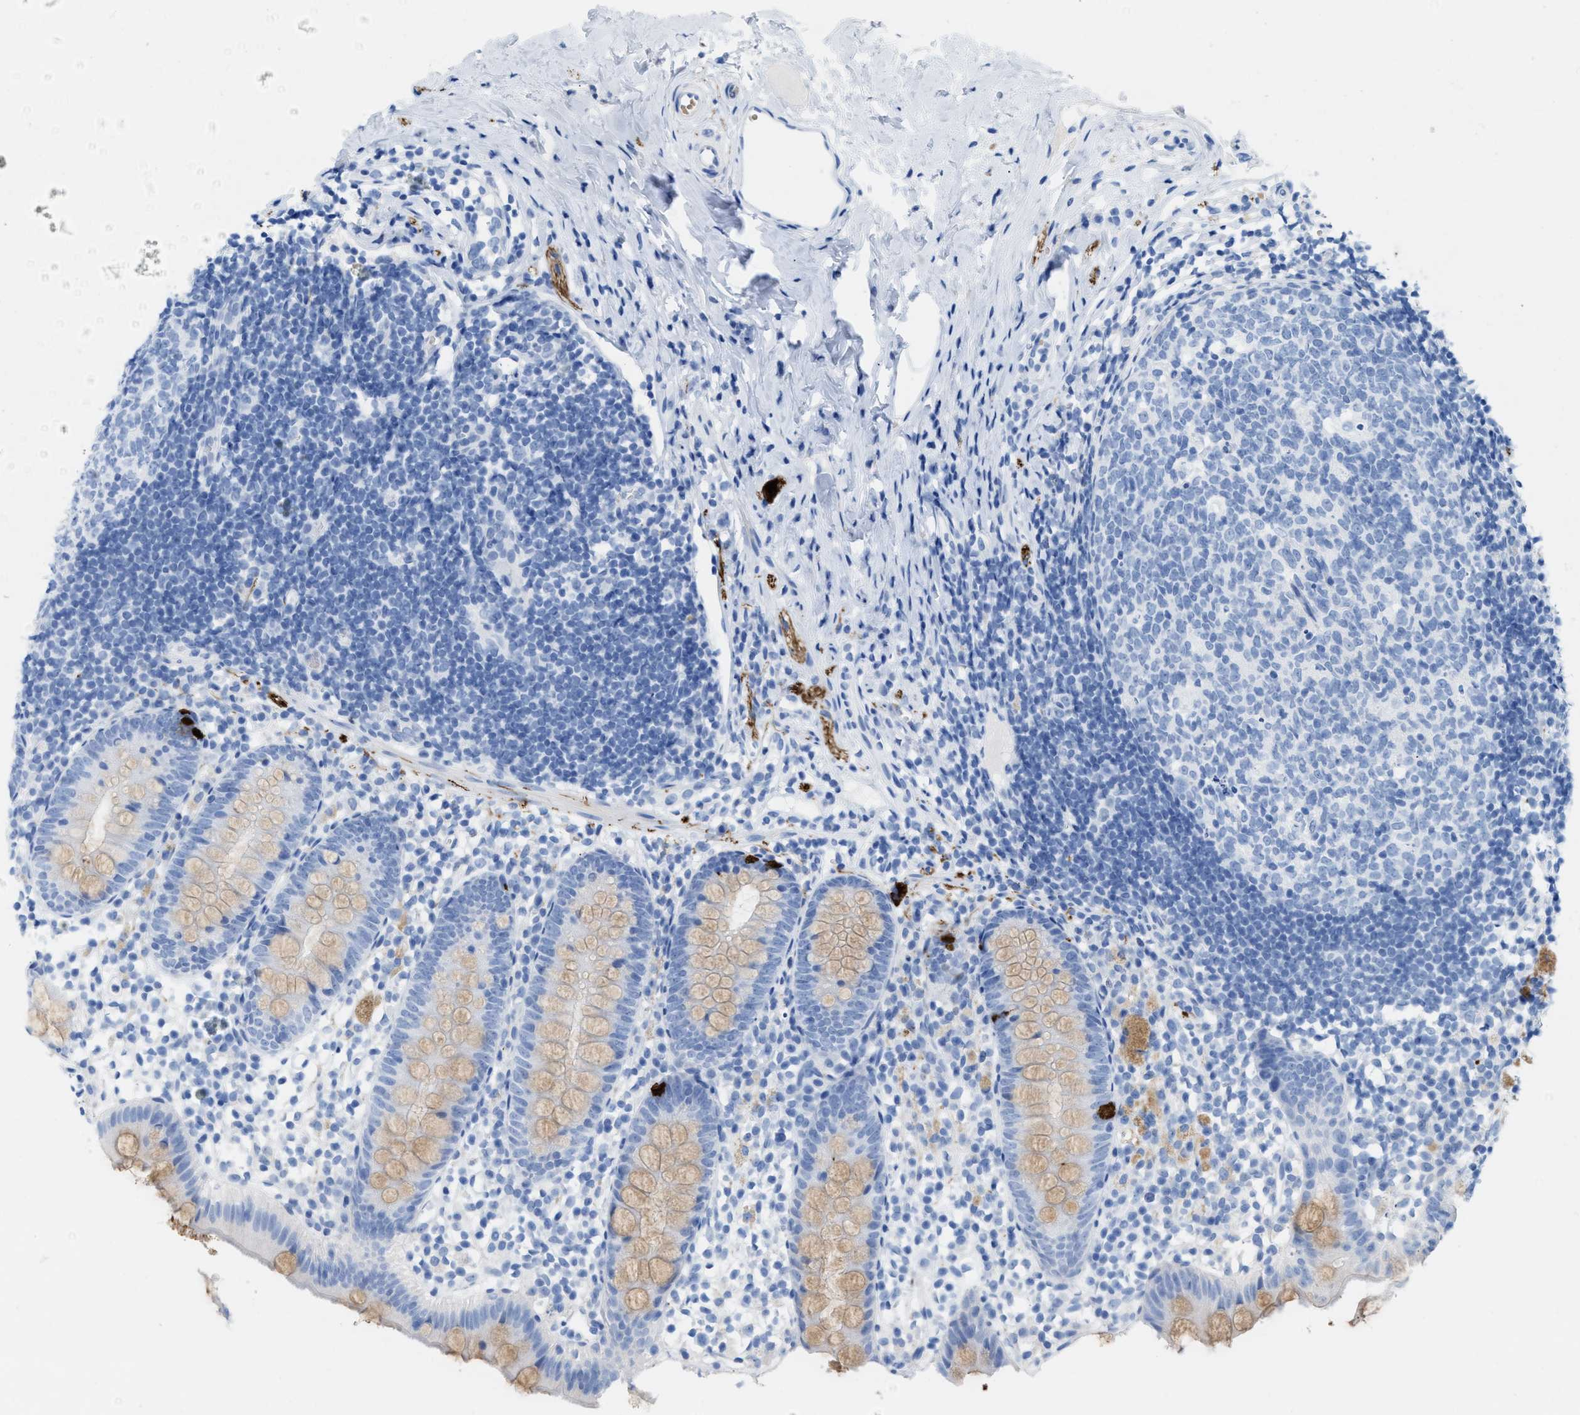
{"staining": {"intensity": "strong", "quantity": "<25%", "location": "cytoplasmic/membranous"}, "tissue": "appendix", "cell_type": "Glandular cells", "image_type": "normal", "snomed": [{"axis": "morphology", "description": "Normal tissue, NOS"}, {"axis": "topography", "description": "Appendix"}], "caption": "Strong cytoplasmic/membranous staining is present in about <25% of glandular cells in benign appendix.", "gene": "ANKFN1", "patient": {"sex": "female", "age": 20}}